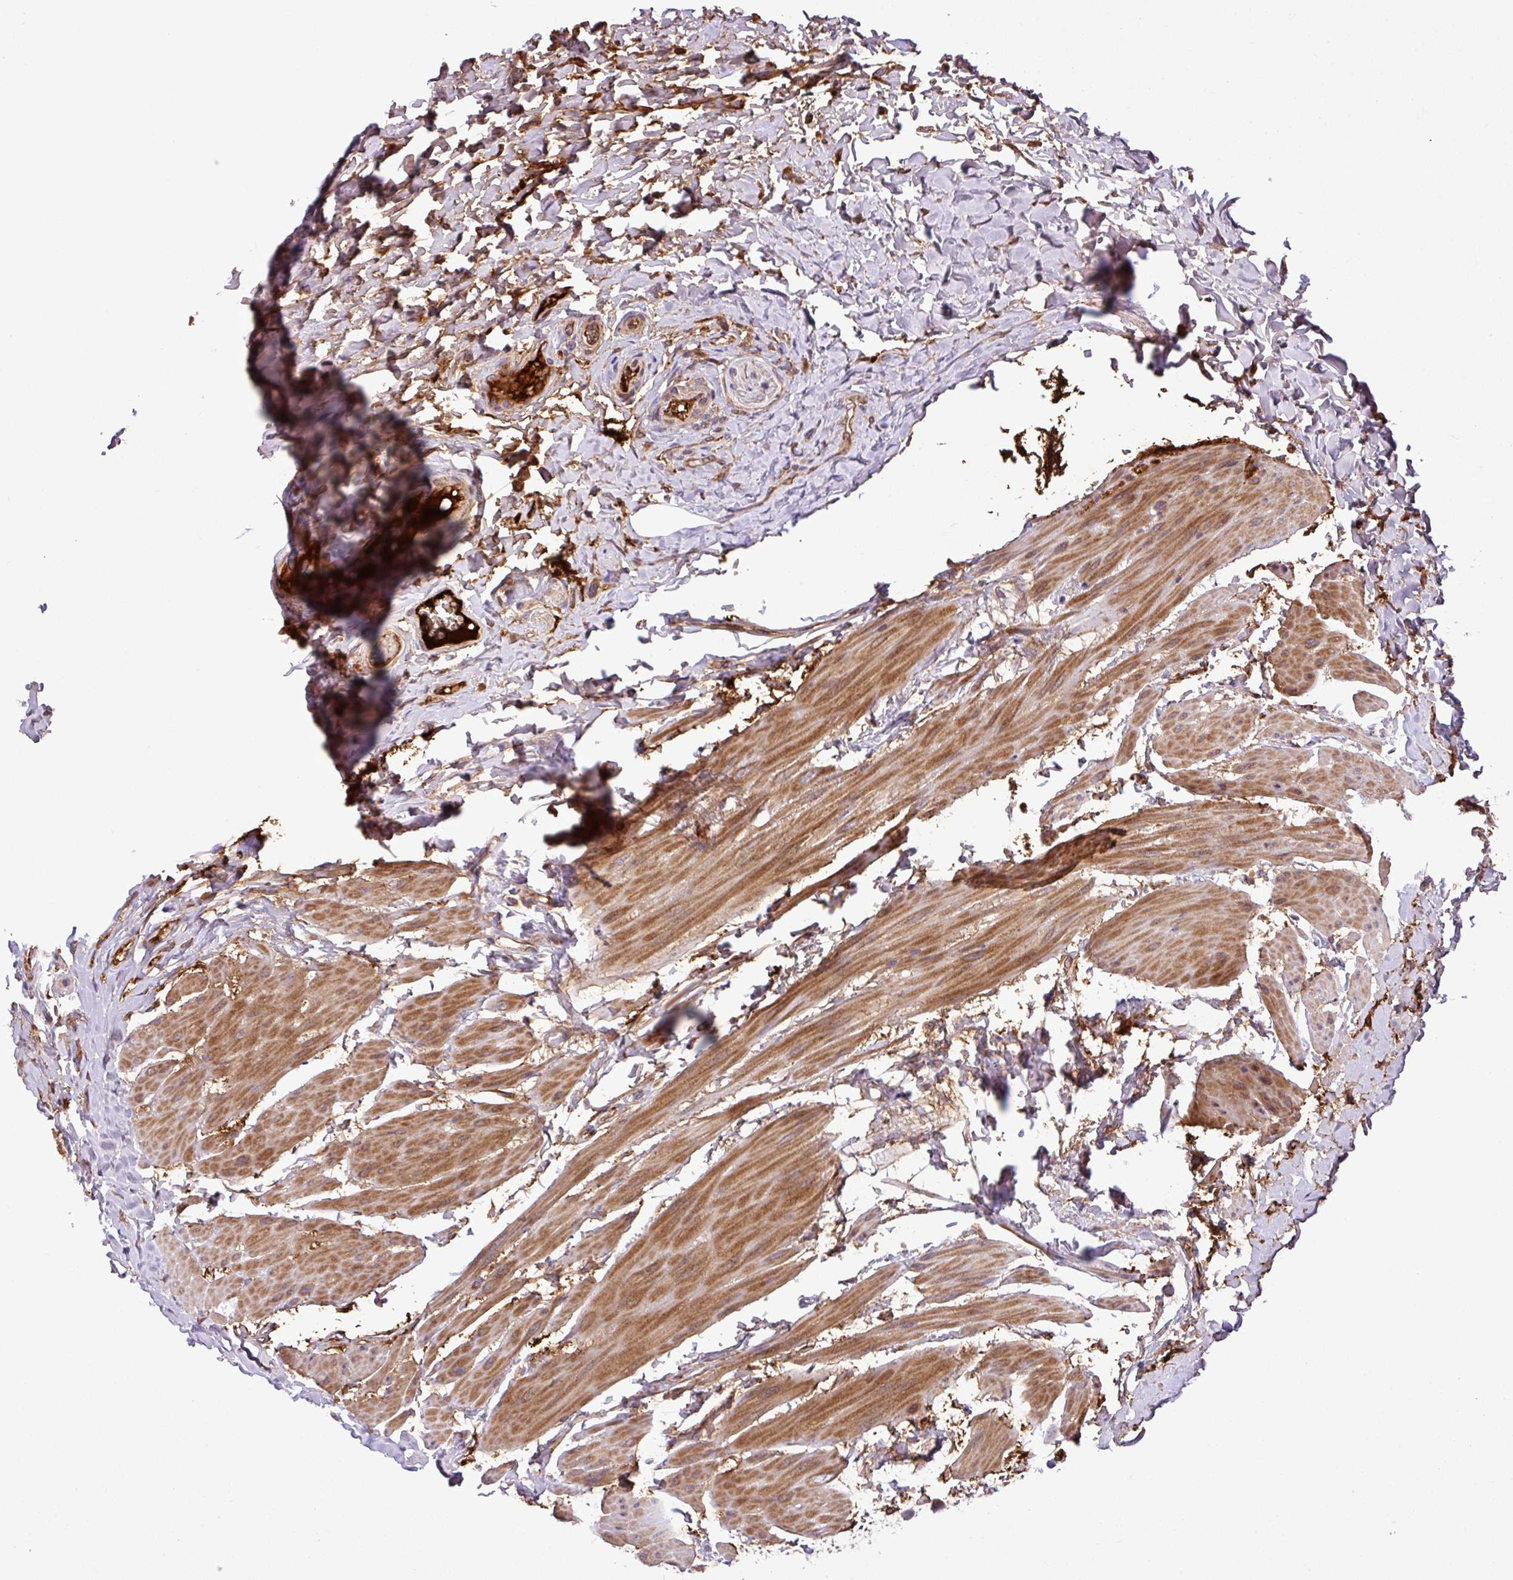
{"staining": {"intensity": "moderate", "quantity": ">75%", "location": "cytoplasmic/membranous,nuclear"}, "tissue": "urinary bladder", "cell_type": "Urothelial cells", "image_type": "normal", "snomed": [{"axis": "morphology", "description": "Normal tissue, NOS"}, {"axis": "morphology", "description": "Inflammation, NOS"}, {"axis": "topography", "description": "Urinary bladder"}], "caption": "A brown stain shows moderate cytoplasmic/membranous,nuclear expression of a protein in urothelial cells of unremarkable human urinary bladder.", "gene": "ZNF266", "patient": {"sex": "male", "age": 64}}